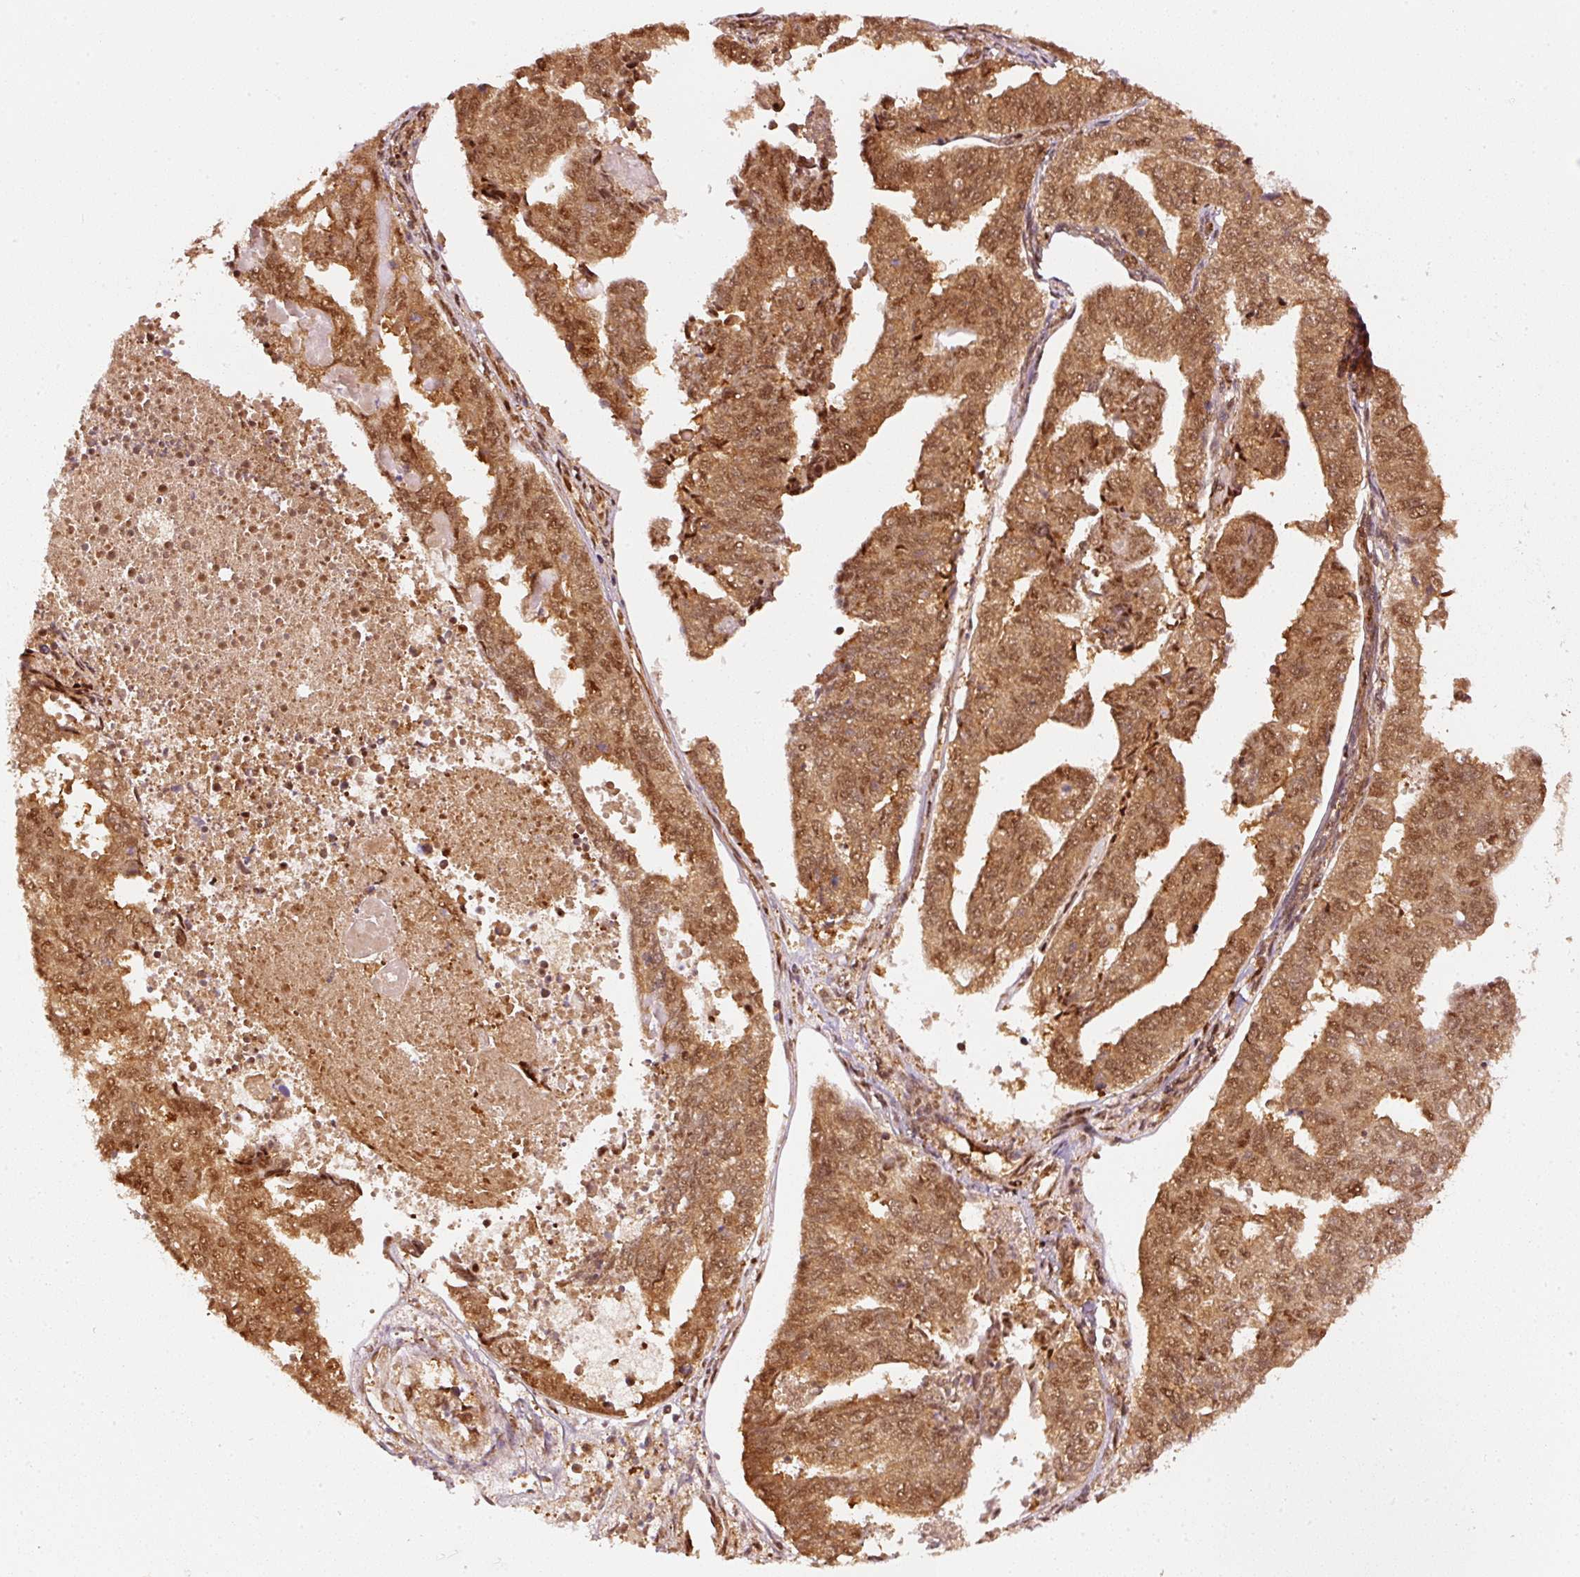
{"staining": {"intensity": "moderate", "quantity": ">75%", "location": "cytoplasmic/membranous,nuclear"}, "tissue": "endometrial cancer", "cell_type": "Tumor cells", "image_type": "cancer", "snomed": [{"axis": "morphology", "description": "Adenocarcinoma, NOS"}, {"axis": "topography", "description": "Endometrium"}], "caption": "Immunohistochemical staining of adenocarcinoma (endometrial) displays medium levels of moderate cytoplasmic/membranous and nuclear protein positivity in about >75% of tumor cells. (Stains: DAB (3,3'-diaminobenzidine) in brown, nuclei in blue, Microscopy: brightfield microscopy at high magnification).", "gene": "PSMD1", "patient": {"sex": "female", "age": 73}}